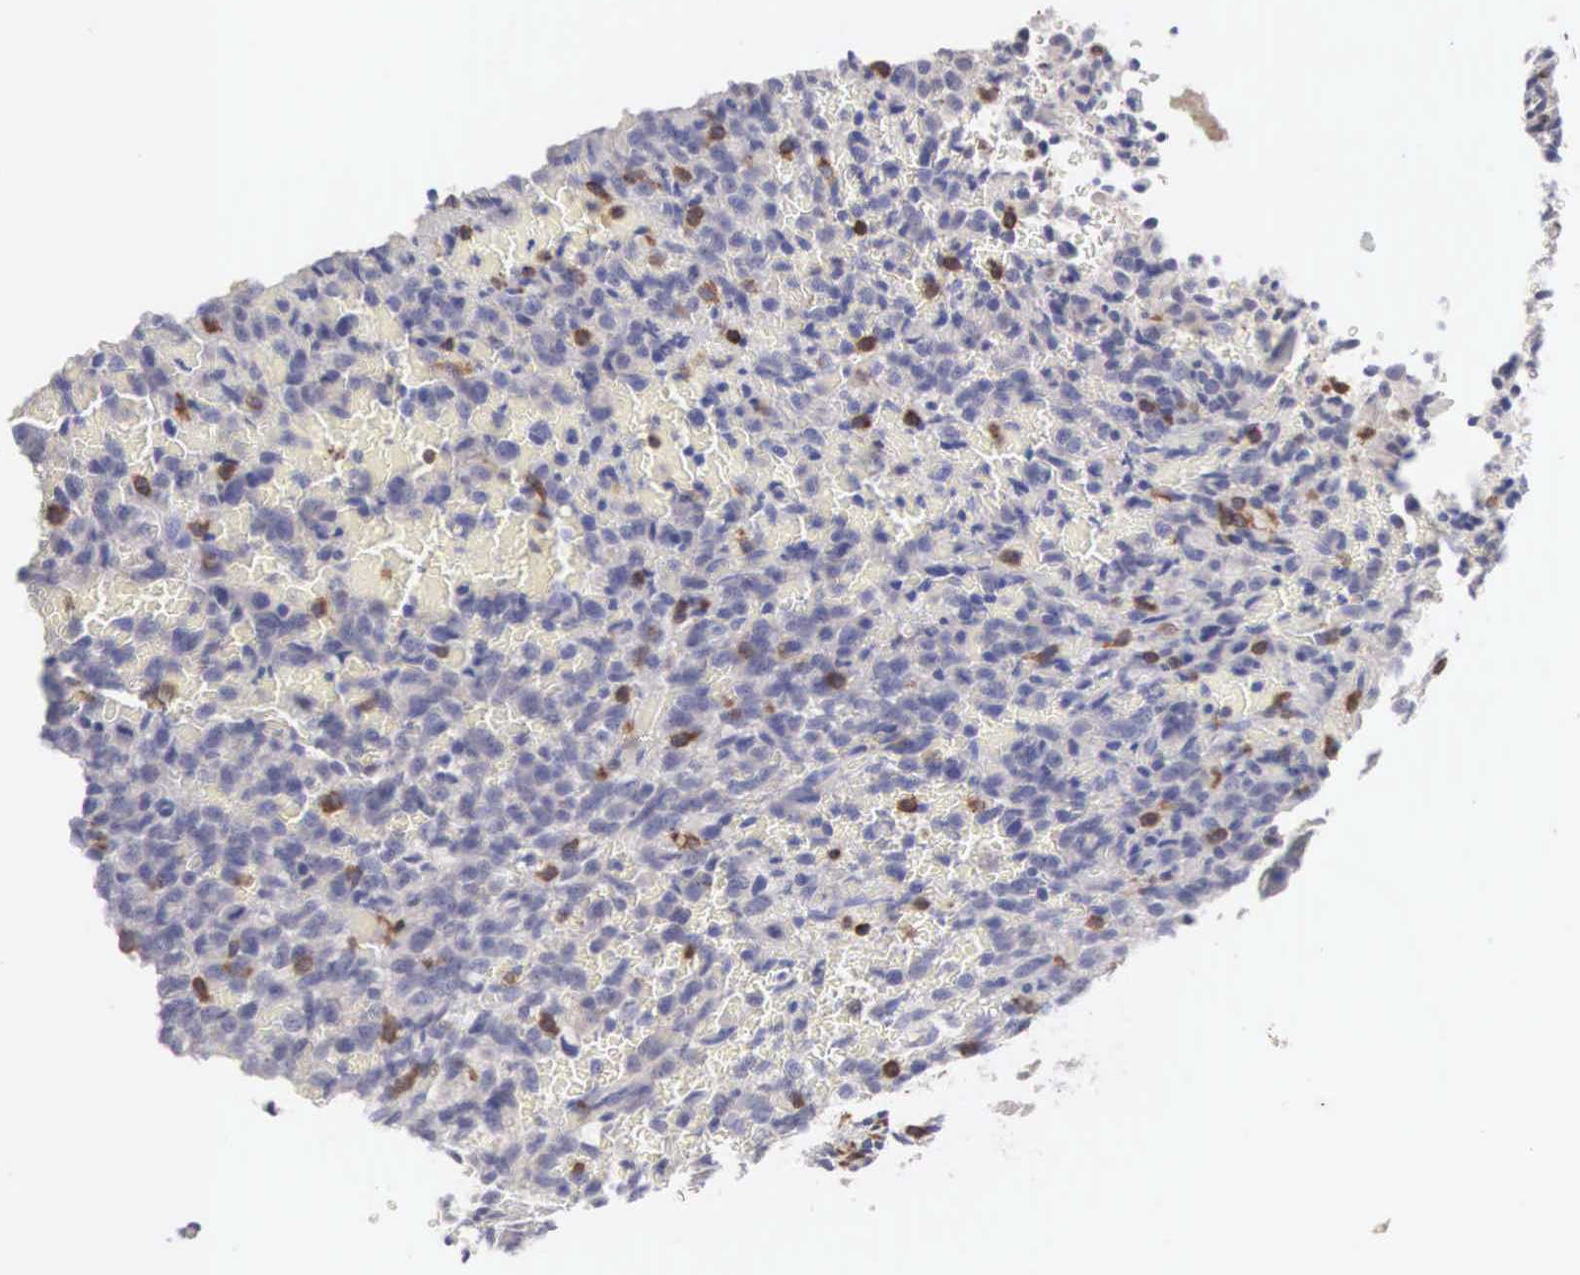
{"staining": {"intensity": "moderate", "quantity": "25%-75%", "location": "cytoplasmic/membranous,nuclear"}, "tissue": "glioma", "cell_type": "Tumor cells", "image_type": "cancer", "snomed": [{"axis": "morphology", "description": "Glioma, malignant, High grade"}, {"axis": "topography", "description": "Brain"}], "caption": "IHC histopathology image of neoplastic tissue: human high-grade glioma (malignant) stained using immunohistochemistry (IHC) reveals medium levels of moderate protein expression localized specifically in the cytoplasmic/membranous and nuclear of tumor cells, appearing as a cytoplasmic/membranous and nuclear brown color.", "gene": "SH3BP1", "patient": {"sex": "male", "age": 56}}